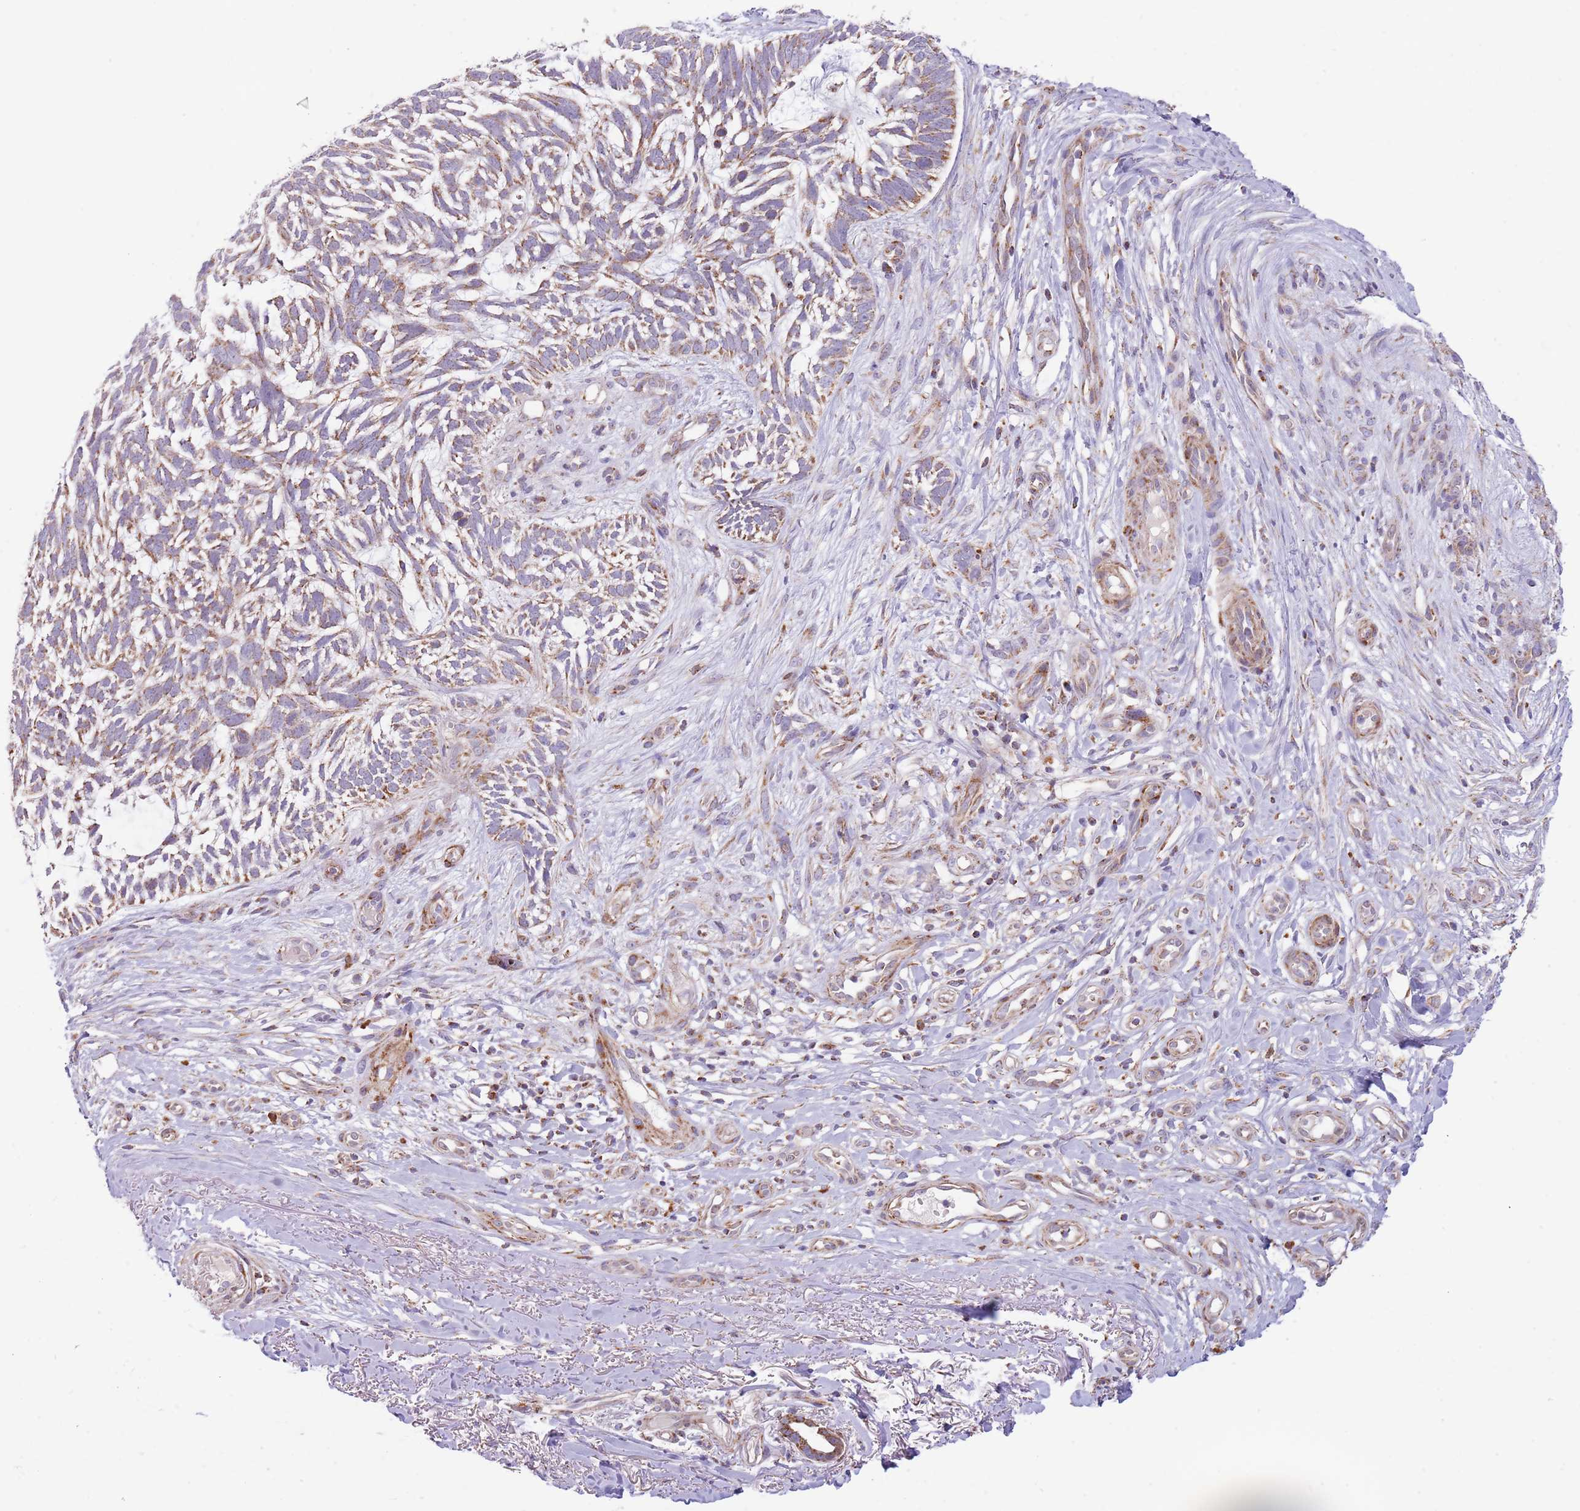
{"staining": {"intensity": "moderate", "quantity": ">75%", "location": "cytoplasmic/membranous"}, "tissue": "skin cancer", "cell_type": "Tumor cells", "image_type": "cancer", "snomed": [{"axis": "morphology", "description": "Basal cell carcinoma"}, {"axis": "topography", "description": "Skin"}], "caption": "IHC micrograph of human skin basal cell carcinoma stained for a protein (brown), which shows medium levels of moderate cytoplasmic/membranous expression in approximately >75% of tumor cells.", "gene": "LHX6", "patient": {"sex": "male", "age": 88}}